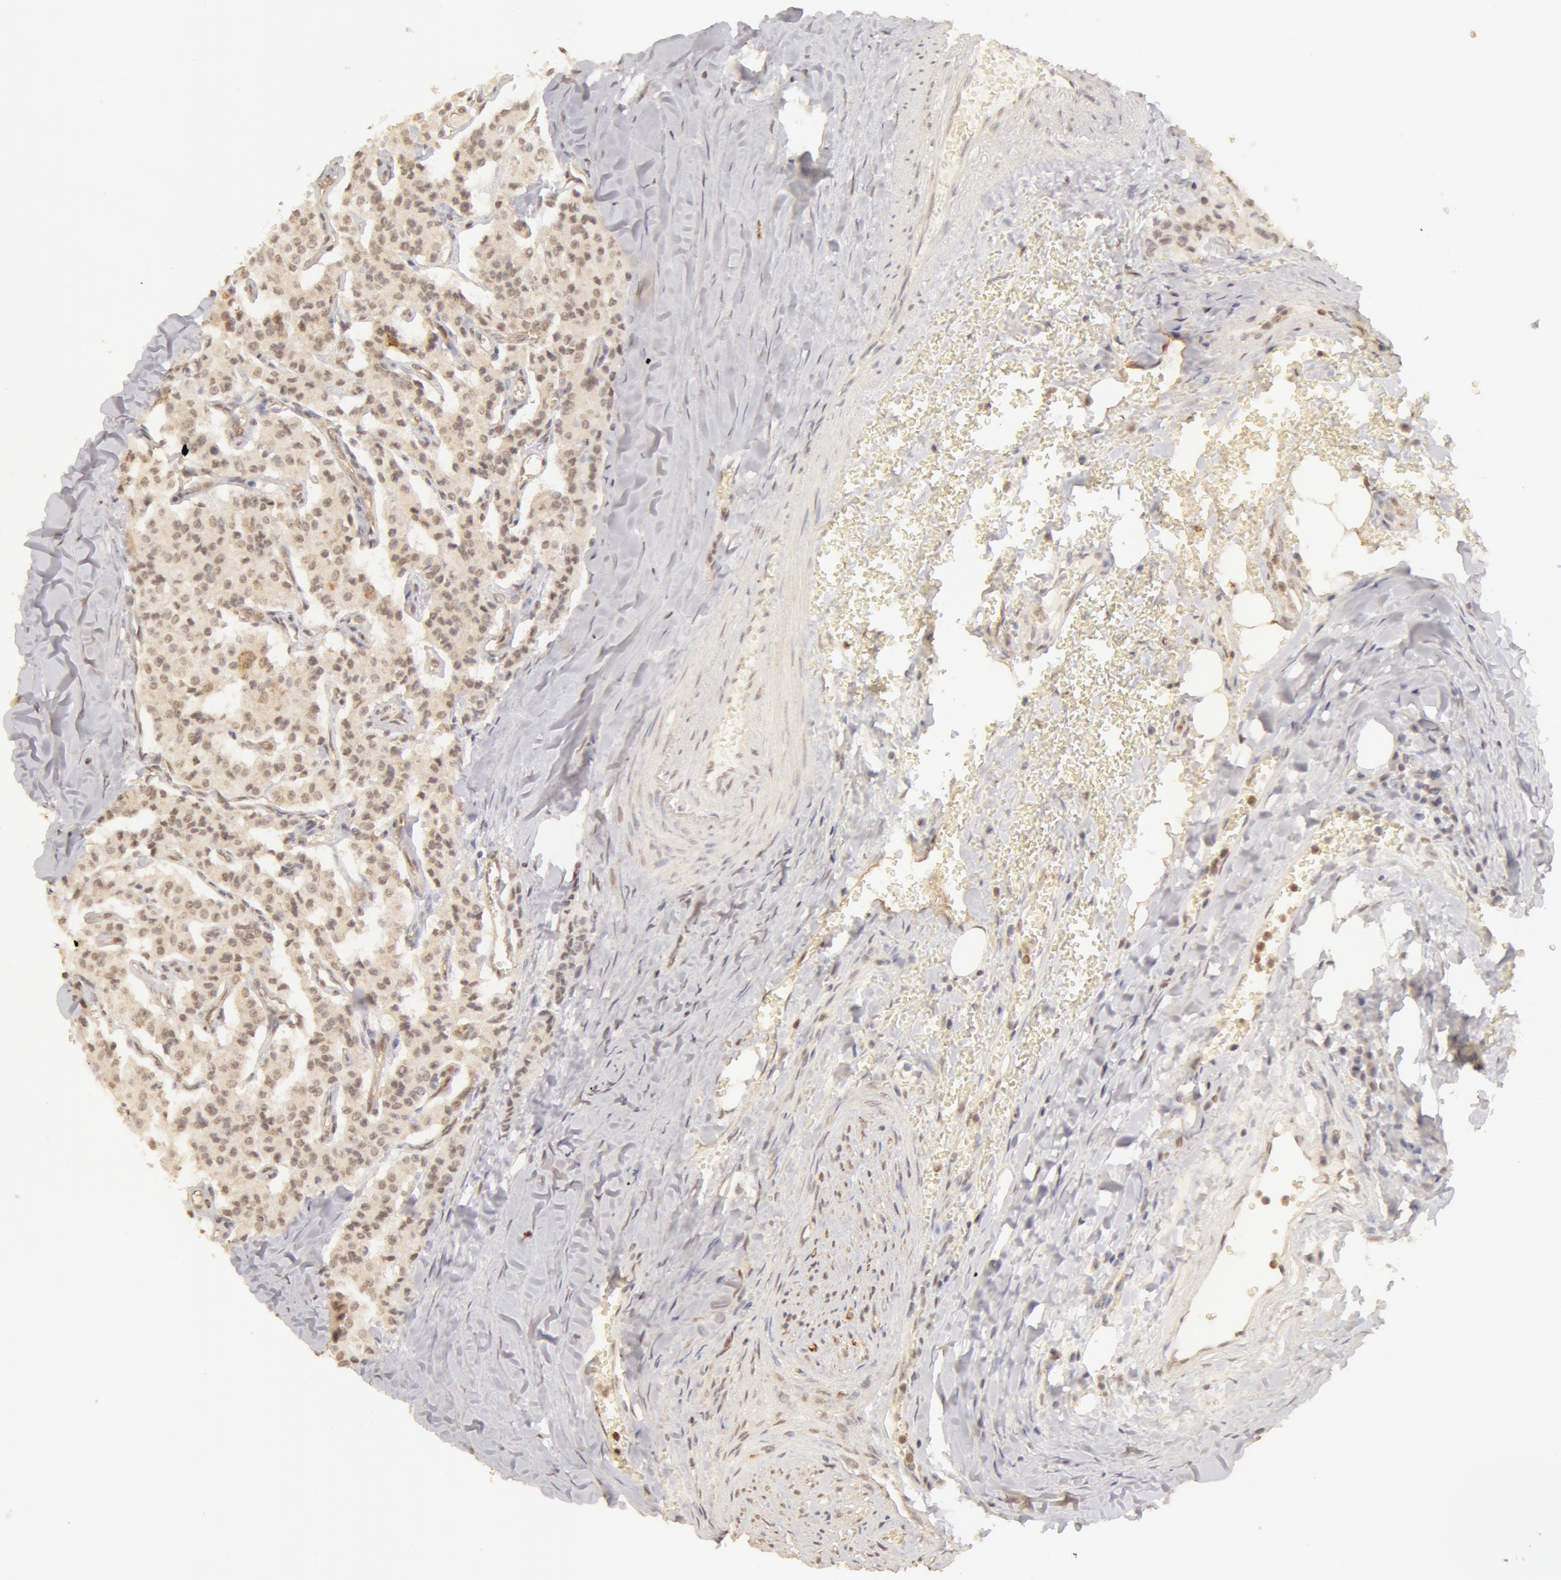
{"staining": {"intensity": "weak", "quantity": ">75%", "location": "cytoplasmic/membranous"}, "tissue": "carcinoid", "cell_type": "Tumor cells", "image_type": "cancer", "snomed": [{"axis": "morphology", "description": "Carcinoid, malignant, NOS"}, {"axis": "topography", "description": "Bronchus"}], "caption": "Immunohistochemistry (IHC) of carcinoid exhibits low levels of weak cytoplasmic/membranous positivity in approximately >75% of tumor cells.", "gene": "ADAM10", "patient": {"sex": "male", "age": 55}}